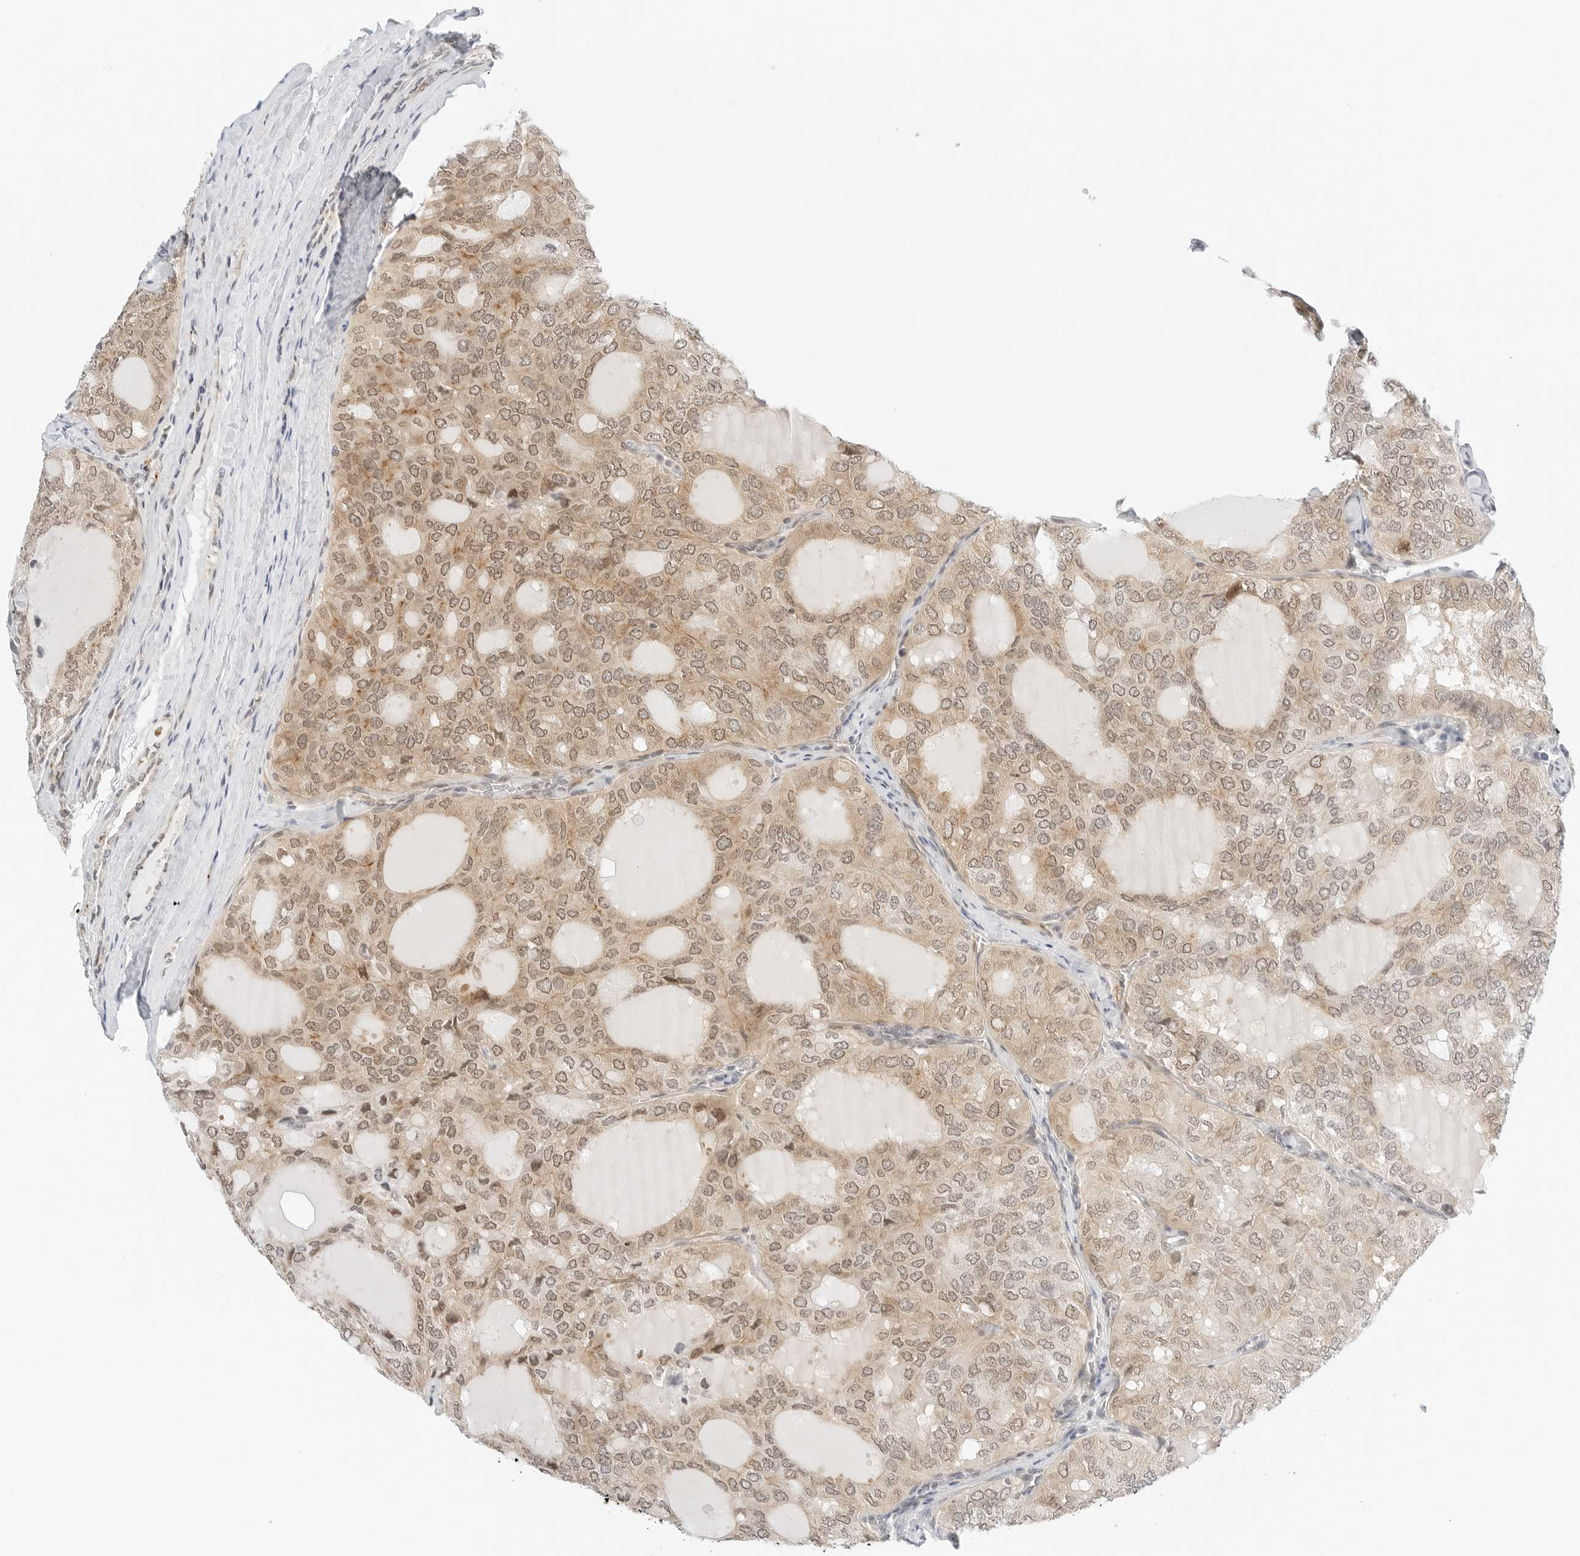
{"staining": {"intensity": "moderate", "quantity": ">75%", "location": "cytoplasmic/membranous,nuclear"}, "tissue": "thyroid cancer", "cell_type": "Tumor cells", "image_type": "cancer", "snomed": [{"axis": "morphology", "description": "Follicular adenoma carcinoma, NOS"}, {"axis": "topography", "description": "Thyroid gland"}], "caption": "Protein expression analysis of thyroid cancer (follicular adenoma carcinoma) shows moderate cytoplasmic/membranous and nuclear staining in approximately >75% of tumor cells.", "gene": "NEO1", "patient": {"sex": "male", "age": 75}}